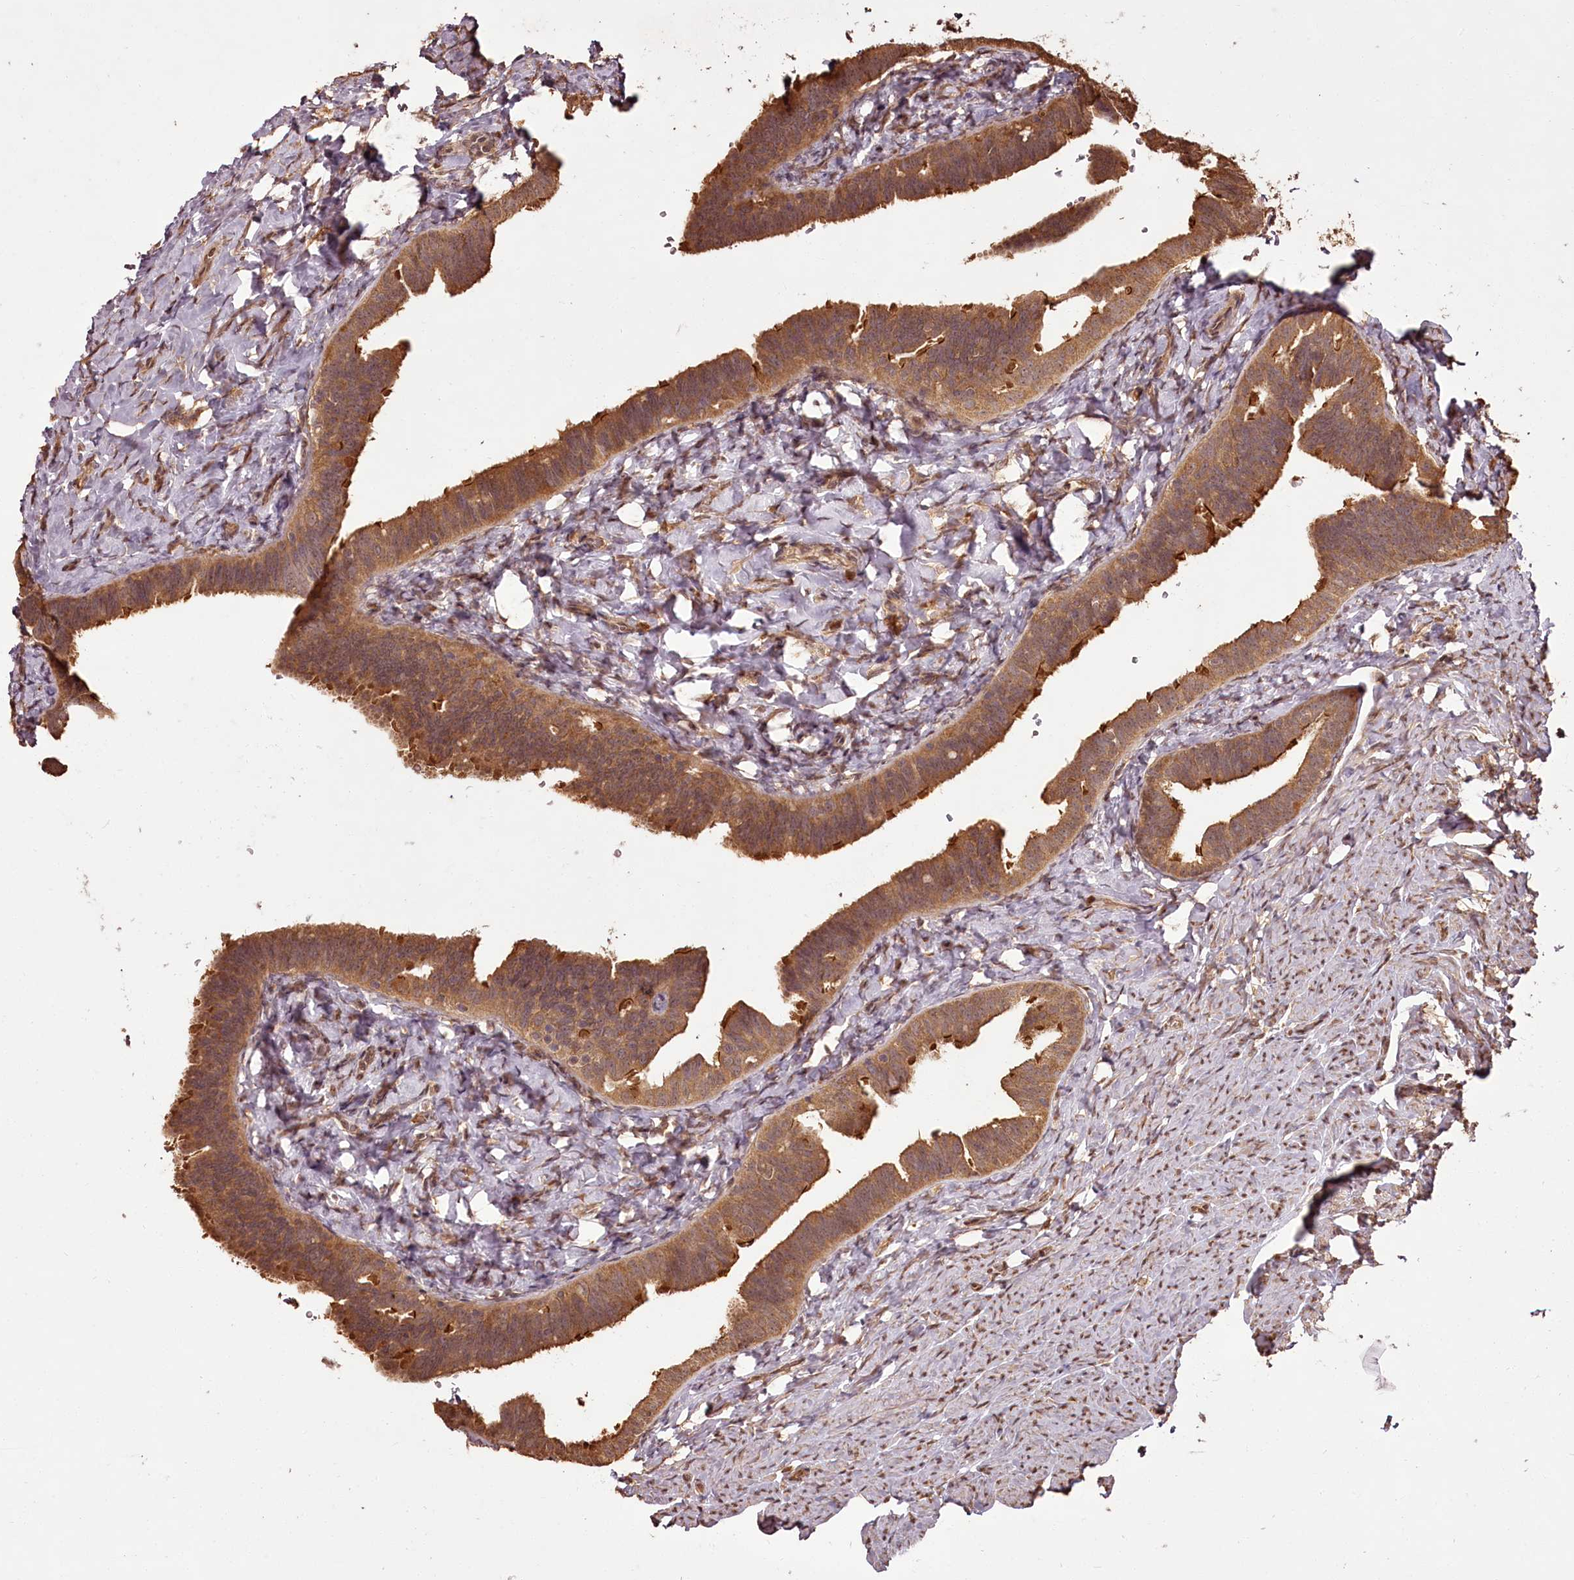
{"staining": {"intensity": "moderate", "quantity": ">75%", "location": "cytoplasmic/membranous"}, "tissue": "fallopian tube", "cell_type": "Glandular cells", "image_type": "normal", "snomed": [{"axis": "morphology", "description": "Normal tissue, NOS"}, {"axis": "topography", "description": "Fallopian tube"}], "caption": "This image displays normal fallopian tube stained with immunohistochemistry to label a protein in brown. The cytoplasmic/membranous of glandular cells show moderate positivity for the protein. Nuclei are counter-stained blue.", "gene": "NPRL2", "patient": {"sex": "female", "age": 39}}